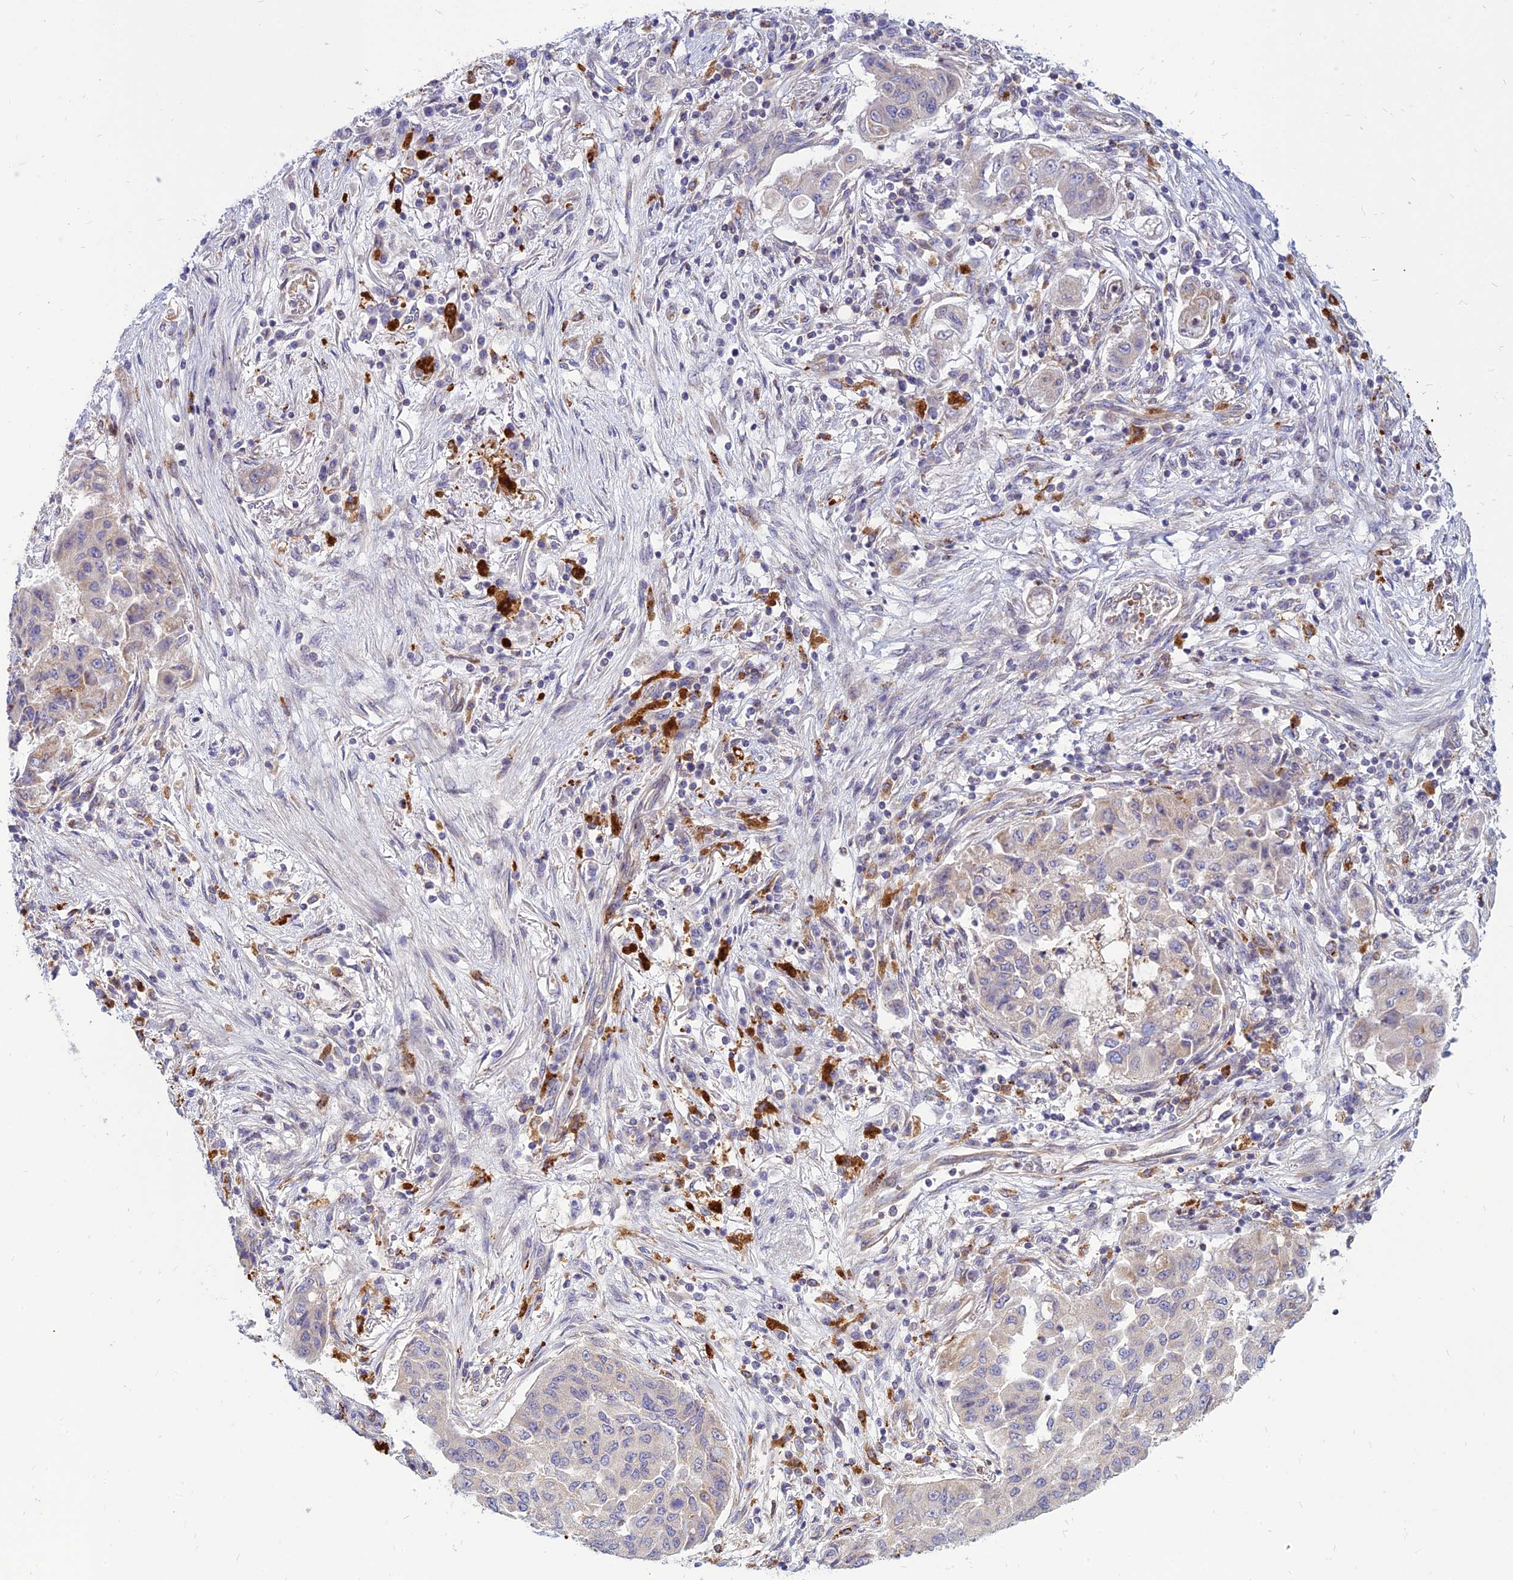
{"staining": {"intensity": "negative", "quantity": "none", "location": "none"}, "tissue": "lung cancer", "cell_type": "Tumor cells", "image_type": "cancer", "snomed": [{"axis": "morphology", "description": "Squamous cell carcinoma, NOS"}, {"axis": "topography", "description": "Lung"}], "caption": "Immunohistochemistry (IHC) histopathology image of human squamous cell carcinoma (lung) stained for a protein (brown), which shows no expression in tumor cells.", "gene": "PHKA2", "patient": {"sex": "male", "age": 74}}